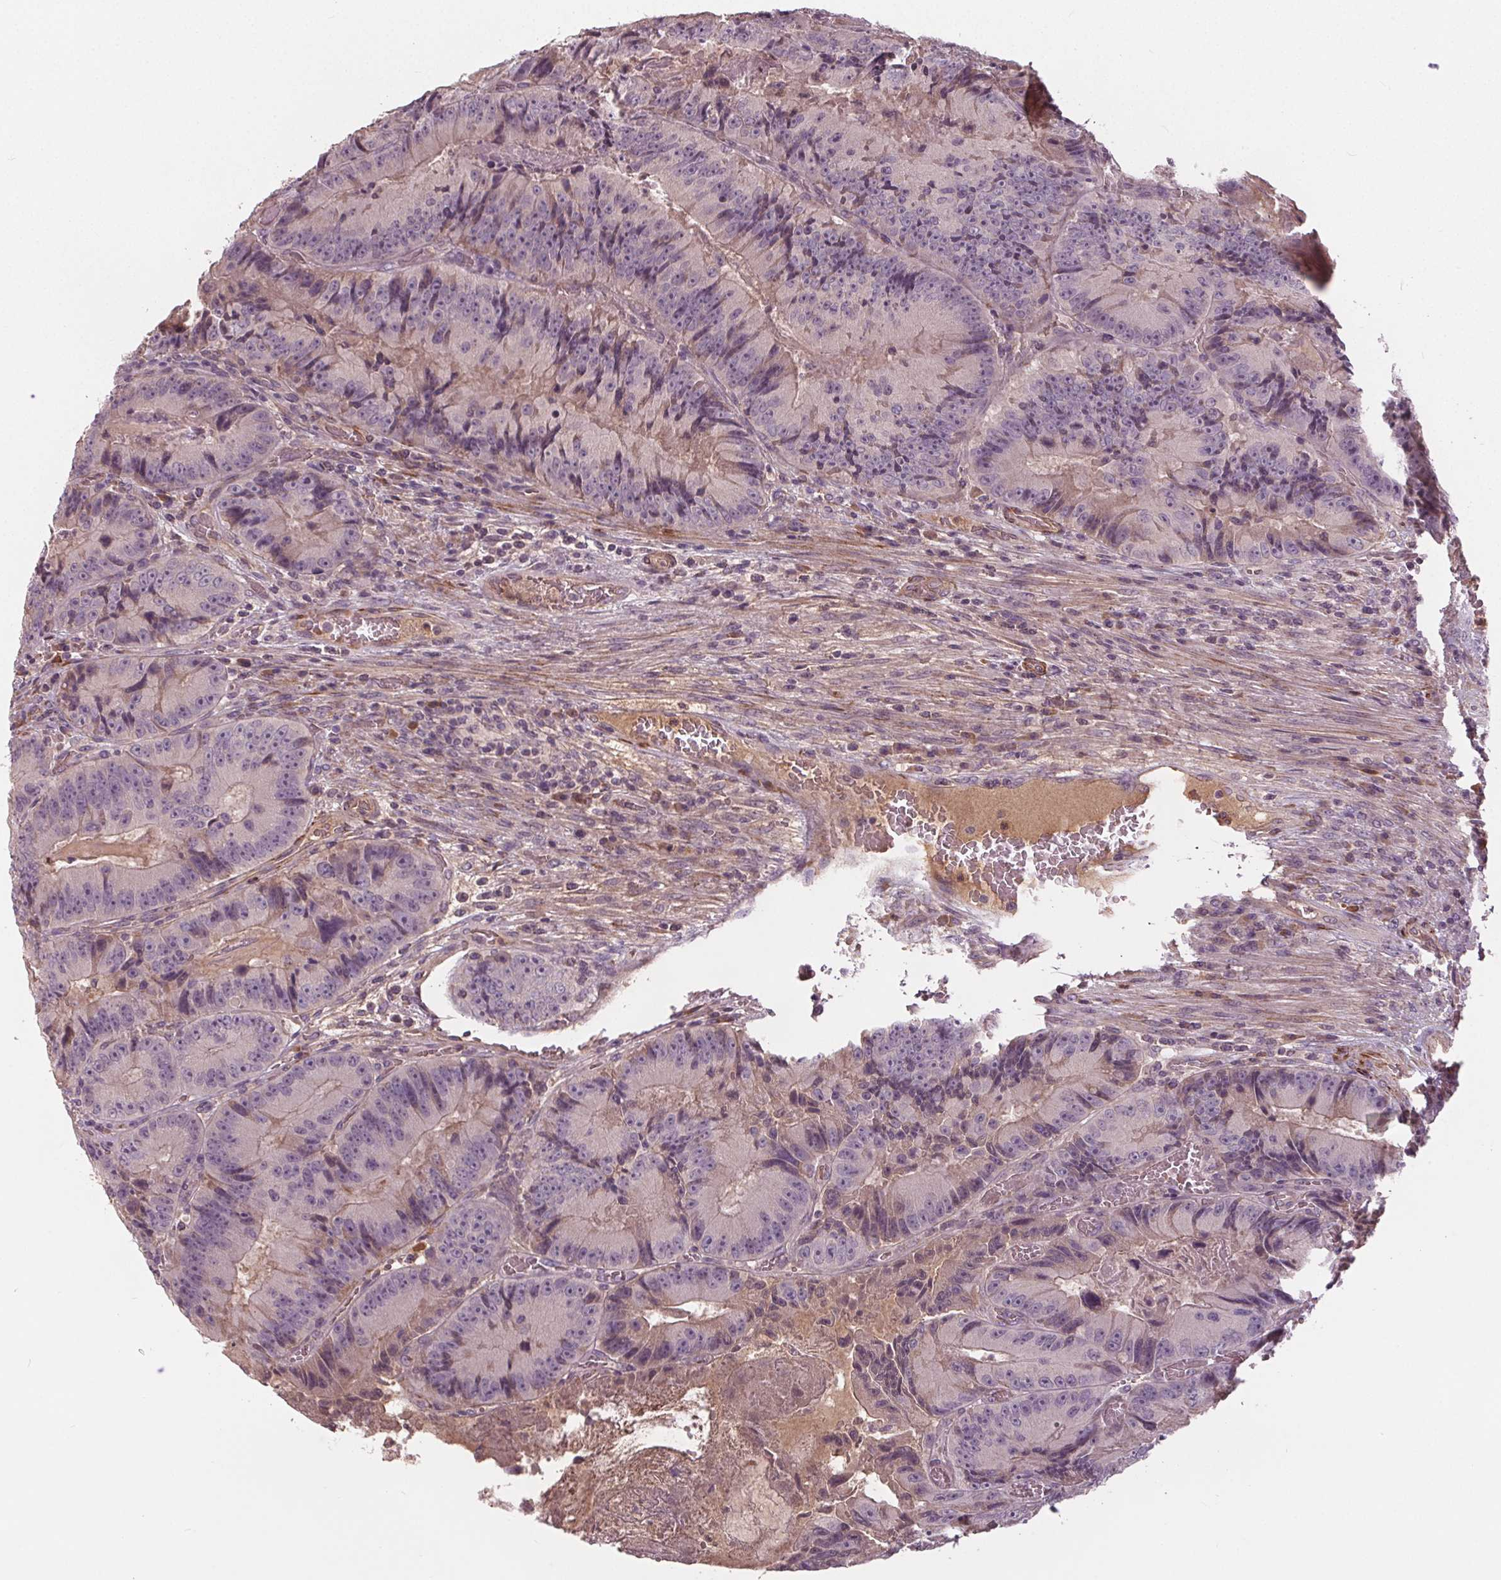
{"staining": {"intensity": "negative", "quantity": "none", "location": "none"}, "tissue": "colorectal cancer", "cell_type": "Tumor cells", "image_type": "cancer", "snomed": [{"axis": "morphology", "description": "Adenocarcinoma, NOS"}, {"axis": "topography", "description": "Colon"}], "caption": "Colorectal cancer stained for a protein using immunohistochemistry (IHC) demonstrates no expression tumor cells.", "gene": "PDGFD", "patient": {"sex": "female", "age": 86}}